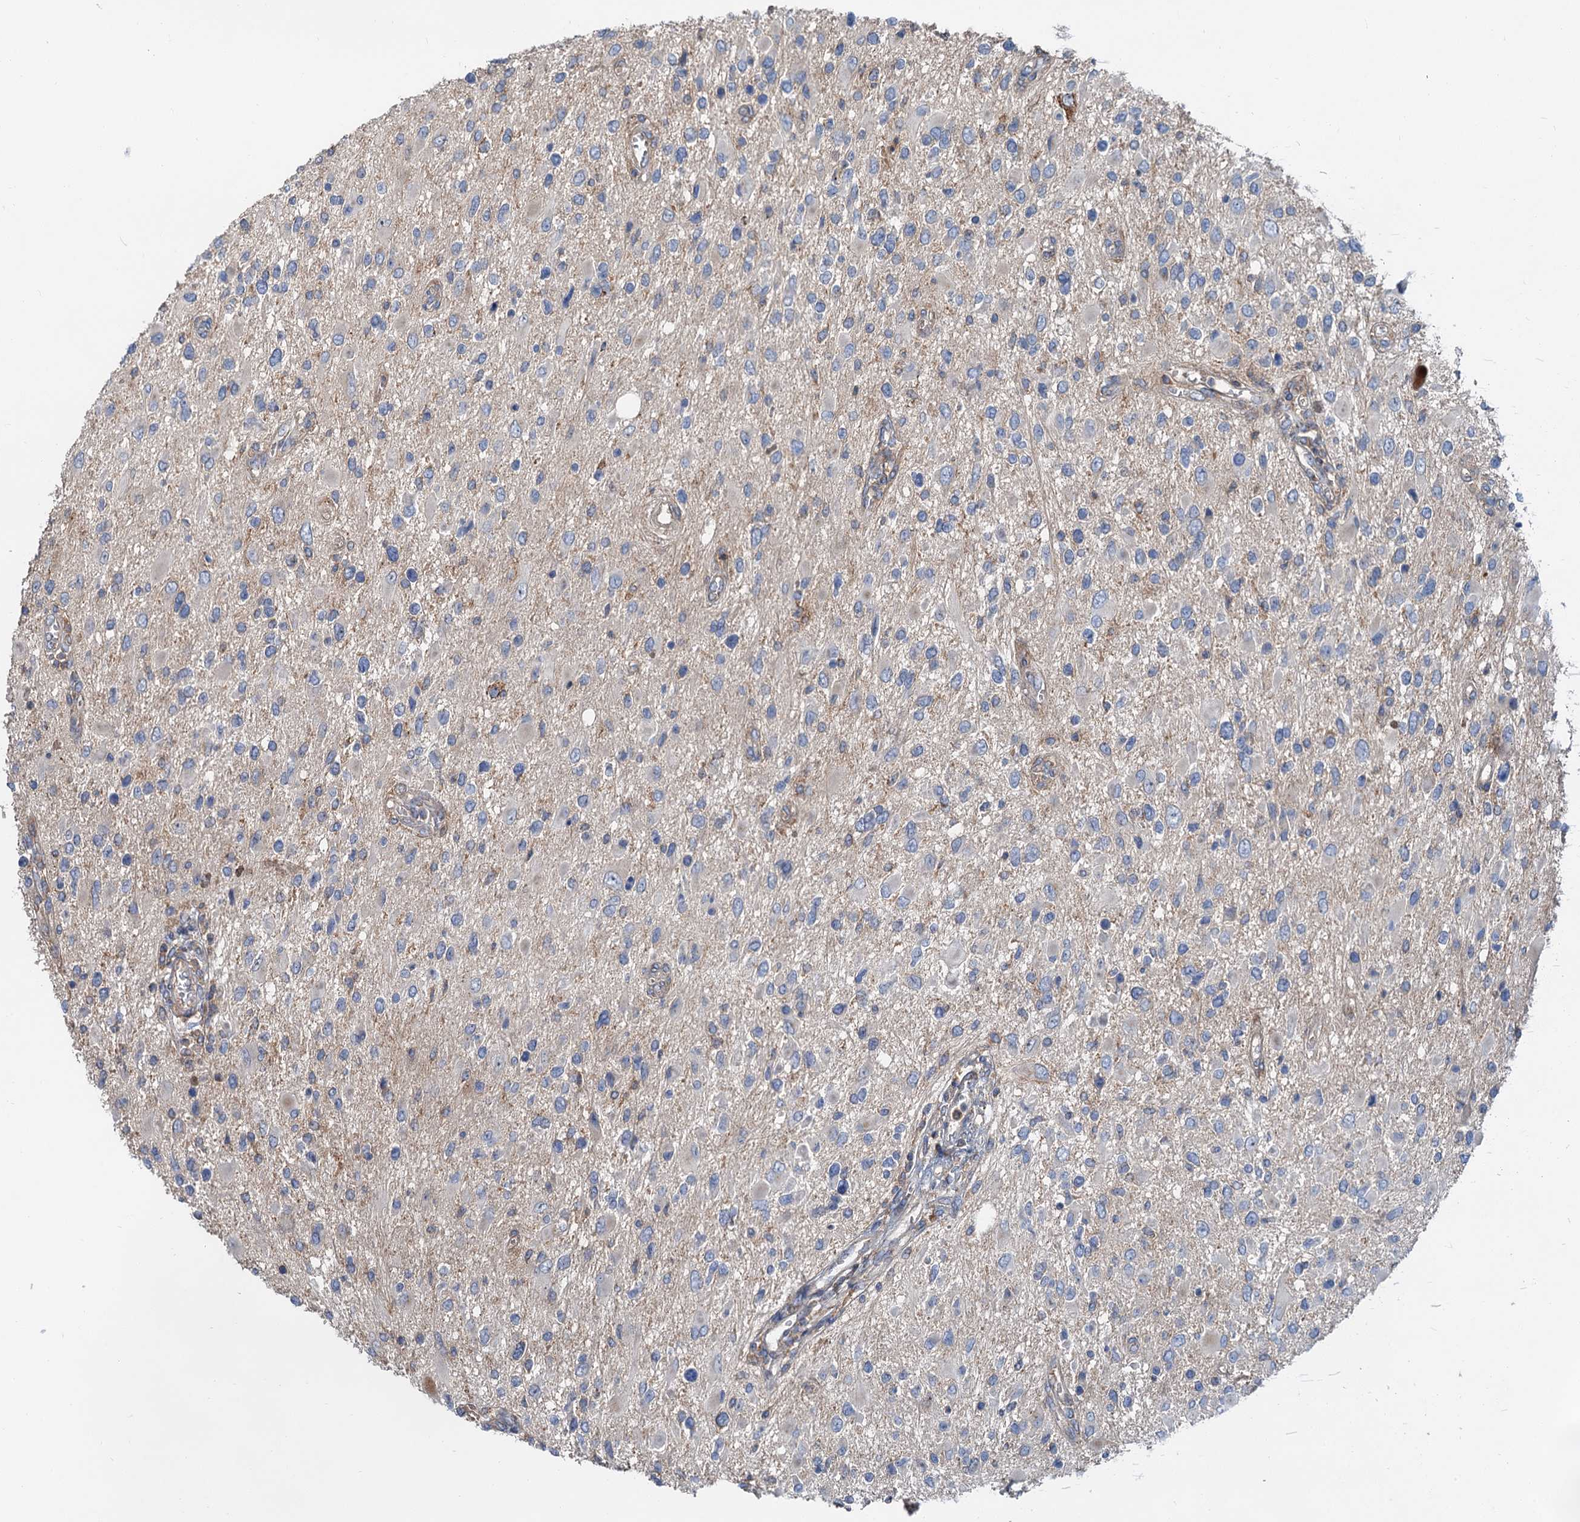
{"staining": {"intensity": "negative", "quantity": "none", "location": "none"}, "tissue": "glioma", "cell_type": "Tumor cells", "image_type": "cancer", "snomed": [{"axis": "morphology", "description": "Glioma, malignant, High grade"}, {"axis": "topography", "description": "Brain"}], "caption": "Immunohistochemistry of human glioma shows no staining in tumor cells.", "gene": "ANKRD26", "patient": {"sex": "male", "age": 53}}